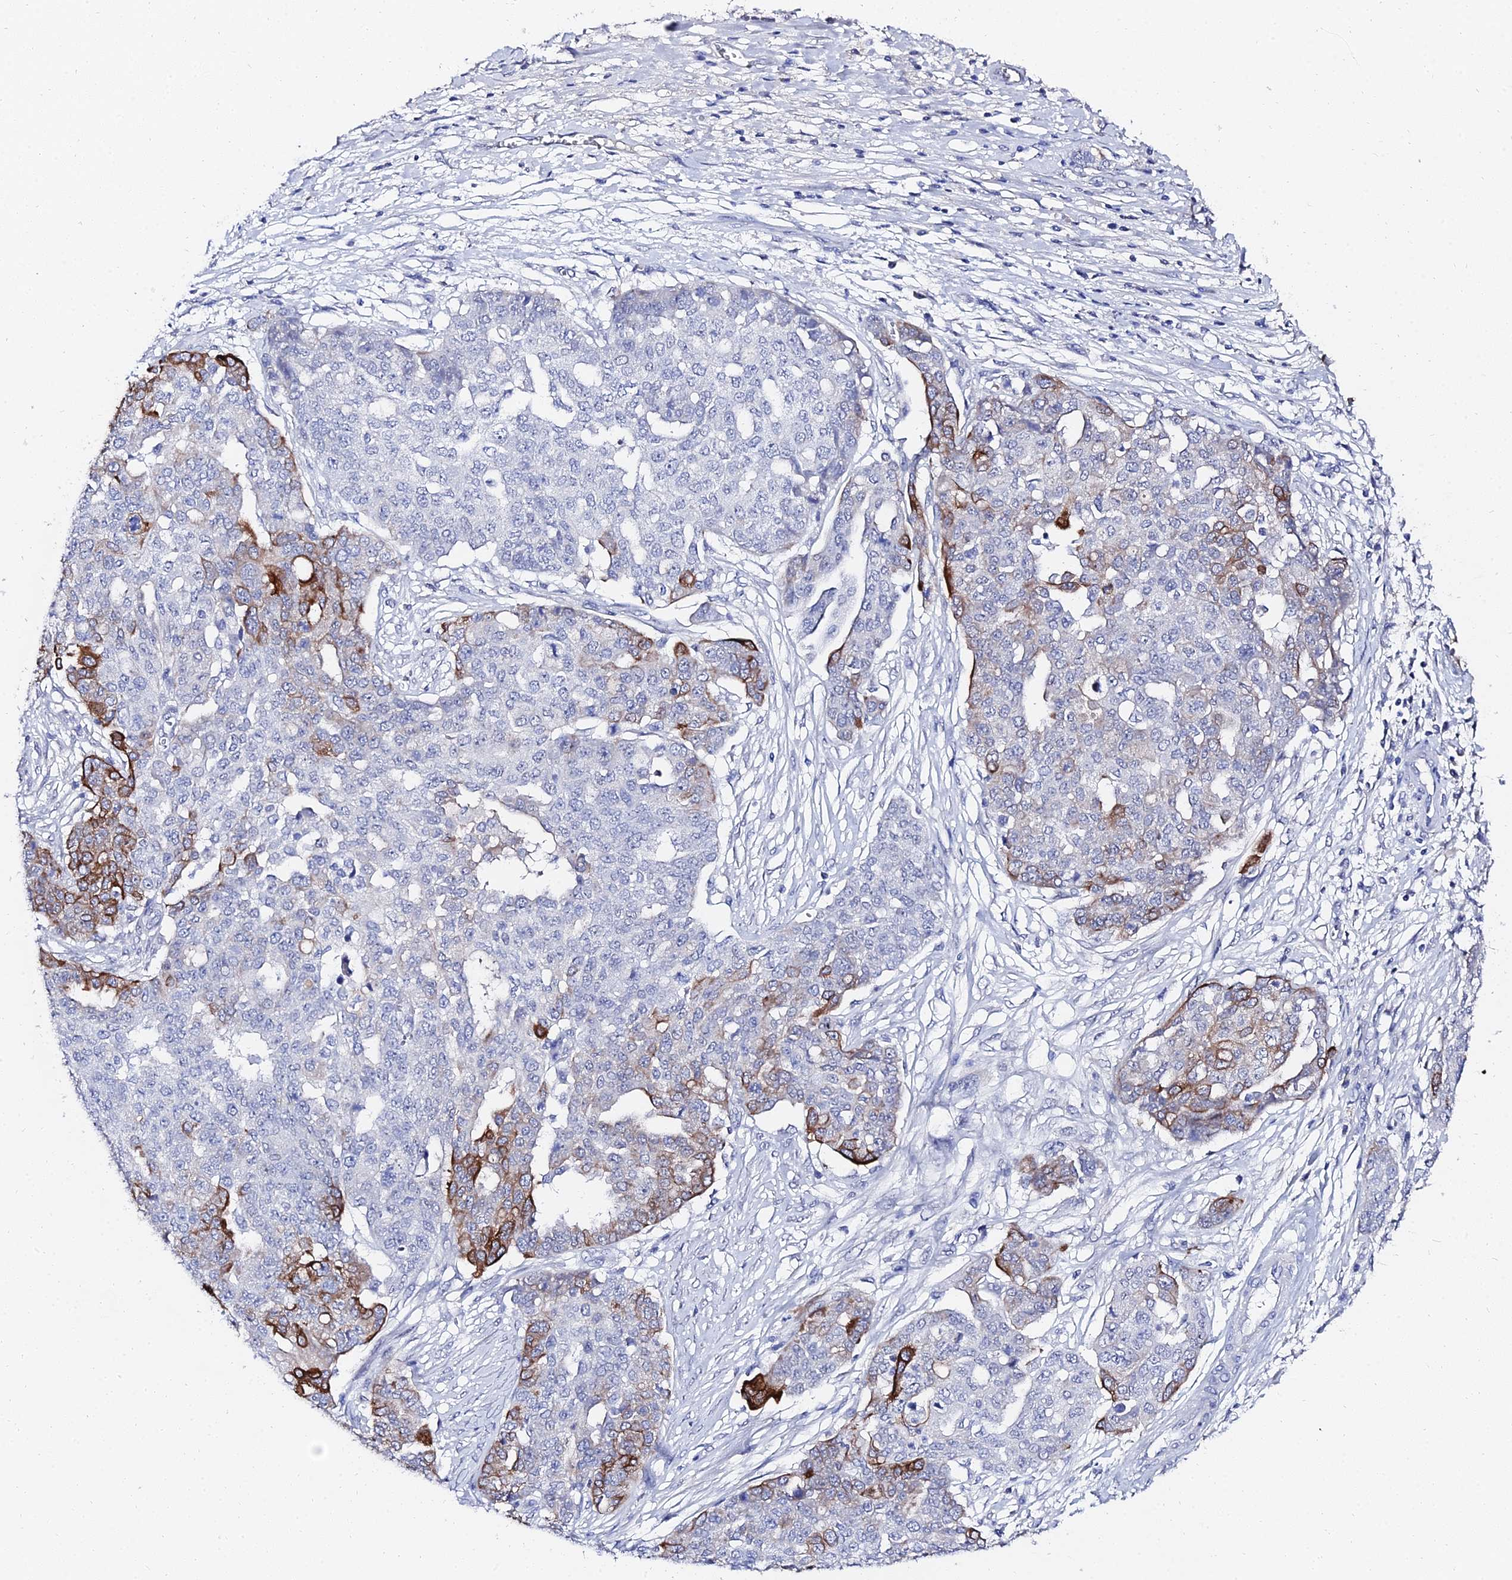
{"staining": {"intensity": "strong", "quantity": "<25%", "location": "cytoplasmic/membranous"}, "tissue": "ovarian cancer", "cell_type": "Tumor cells", "image_type": "cancer", "snomed": [{"axis": "morphology", "description": "Cystadenocarcinoma, serous, NOS"}, {"axis": "topography", "description": "Soft tissue"}, {"axis": "topography", "description": "Ovary"}], "caption": "IHC histopathology image of human ovarian serous cystadenocarcinoma stained for a protein (brown), which shows medium levels of strong cytoplasmic/membranous expression in about <25% of tumor cells.", "gene": "KRT17", "patient": {"sex": "female", "age": 57}}